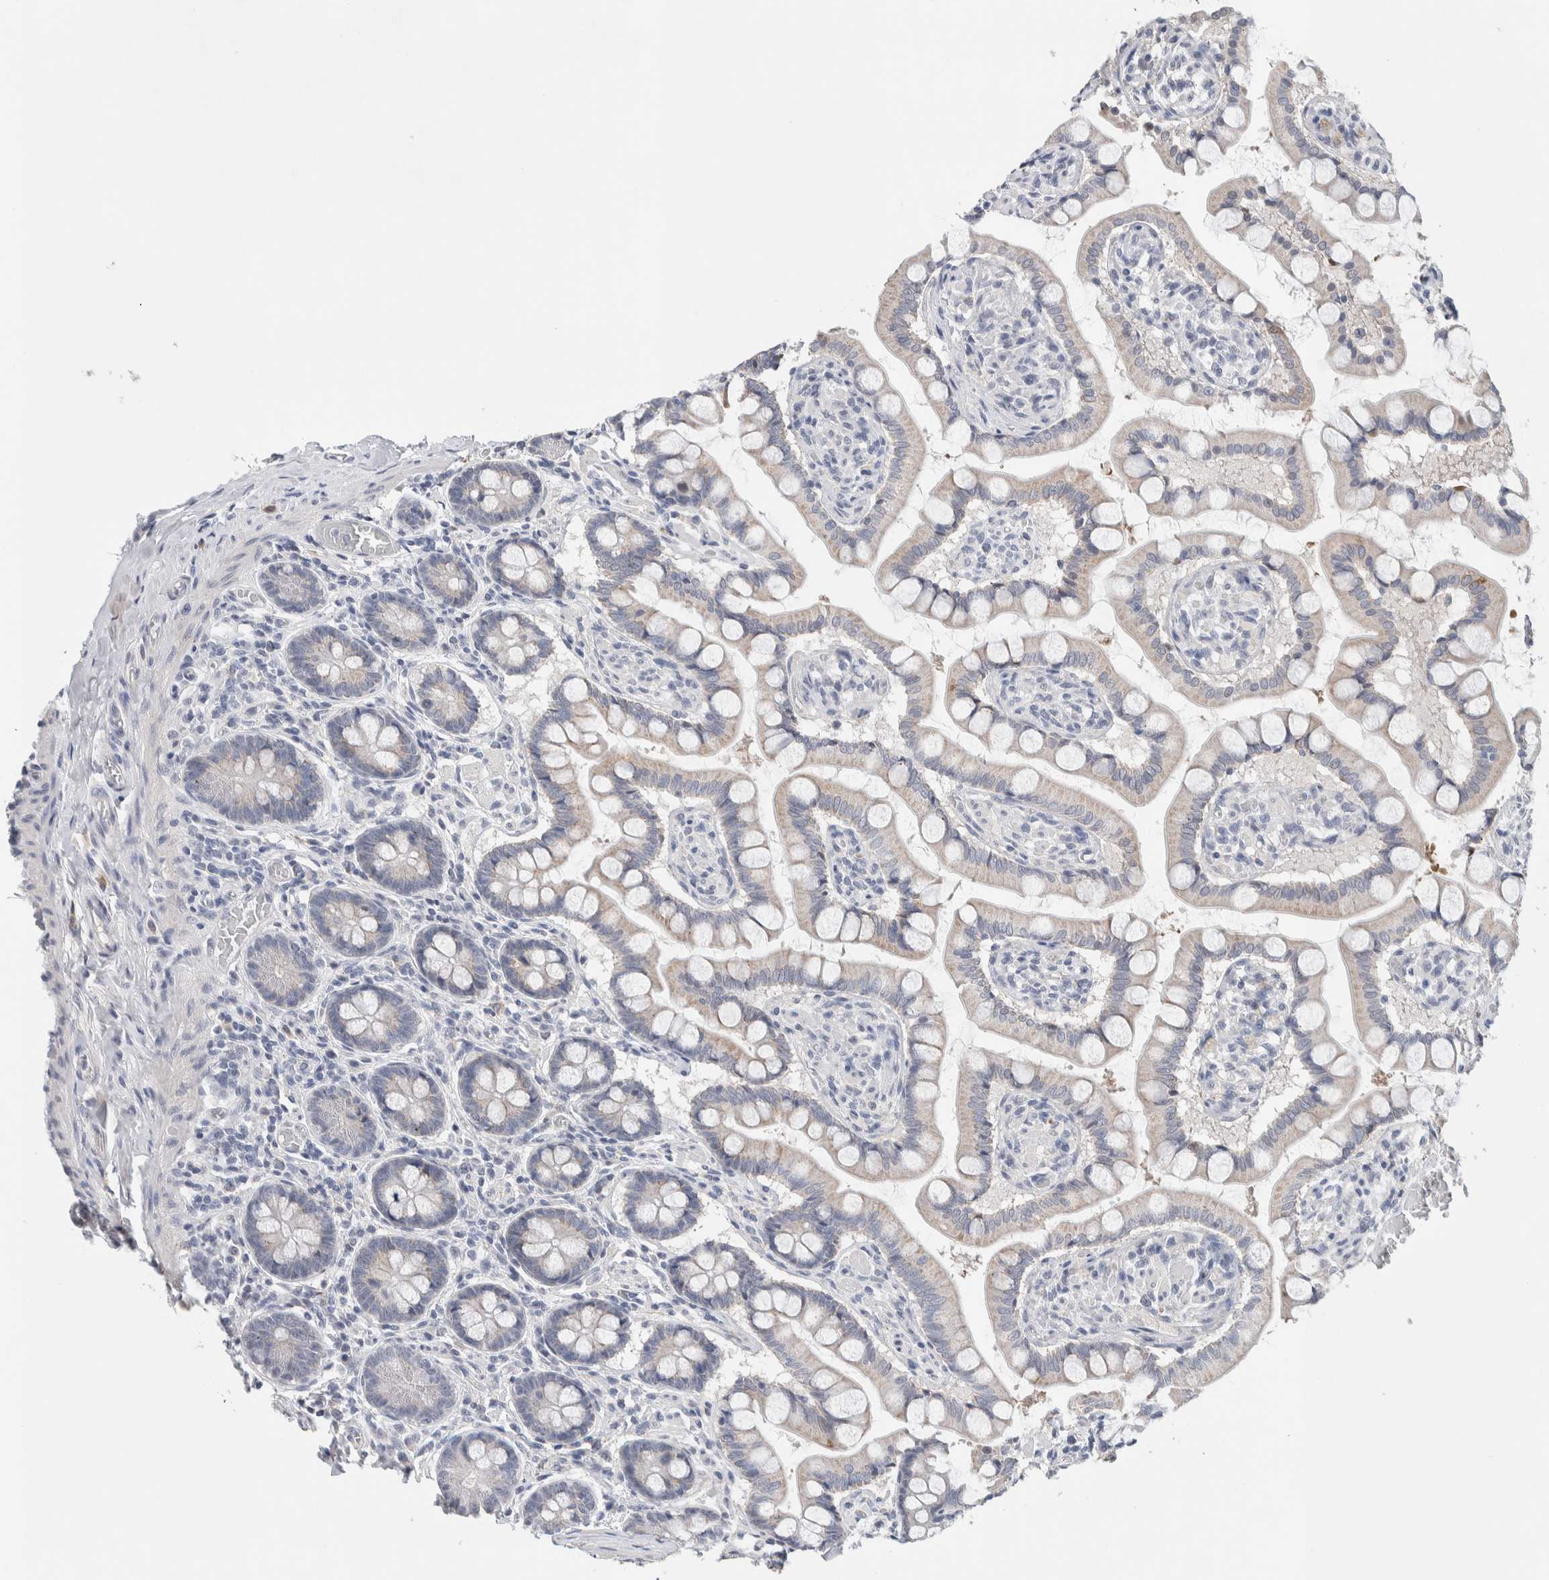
{"staining": {"intensity": "negative", "quantity": "none", "location": "none"}, "tissue": "small intestine", "cell_type": "Glandular cells", "image_type": "normal", "snomed": [{"axis": "morphology", "description": "Normal tissue, NOS"}, {"axis": "topography", "description": "Small intestine"}], "caption": "This is an immunohistochemistry (IHC) image of normal small intestine. There is no expression in glandular cells.", "gene": "SCN2A", "patient": {"sex": "male", "age": 41}}